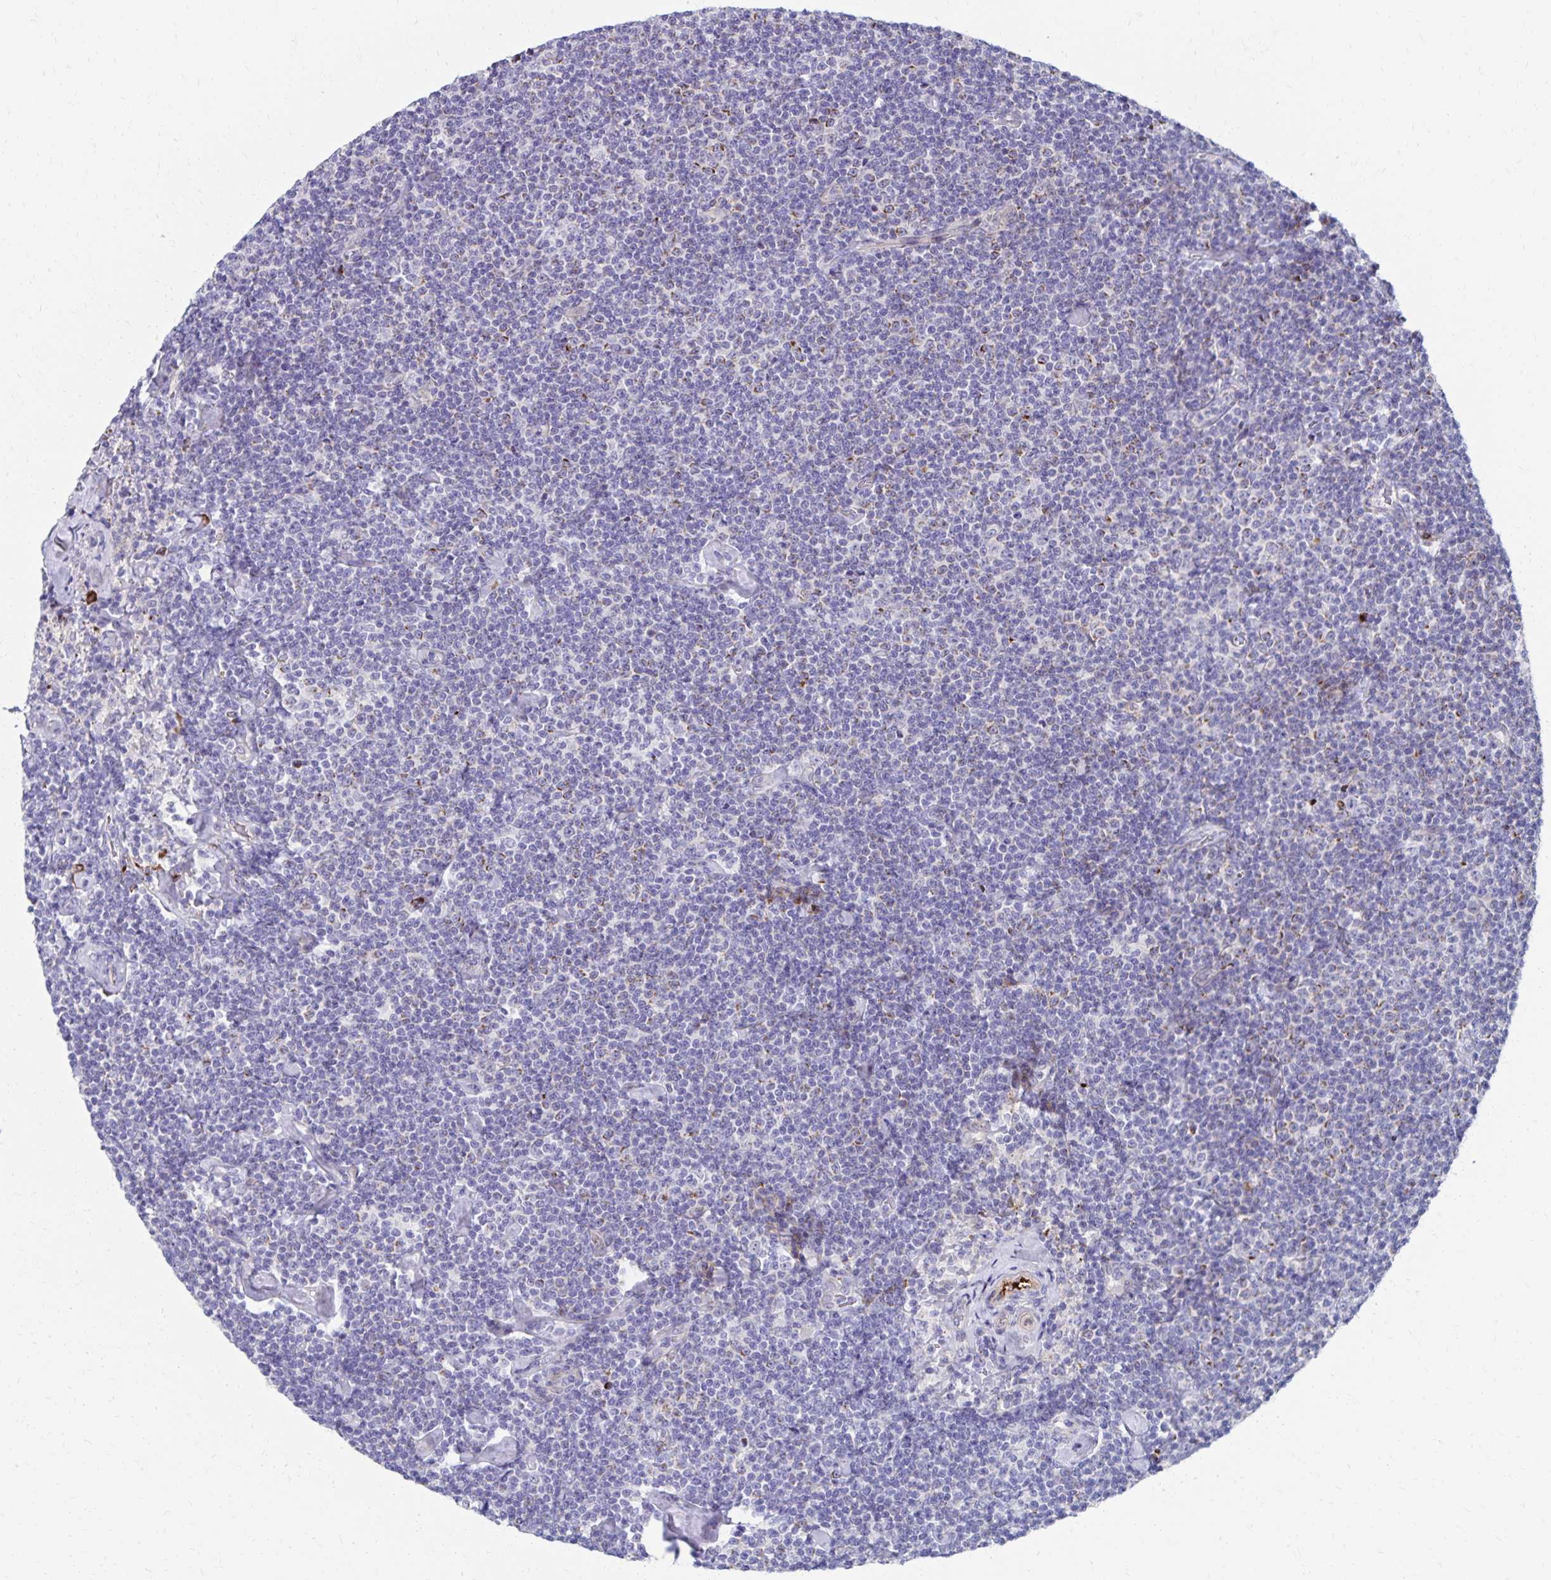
{"staining": {"intensity": "negative", "quantity": "none", "location": "none"}, "tissue": "lymphoma", "cell_type": "Tumor cells", "image_type": "cancer", "snomed": [{"axis": "morphology", "description": "Malignant lymphoma, non-Hodgkin's type, Low grade"}, {"axis": "topography", "description": "Lymph node"}], "caption": "Human lymphoma stained for a protein using IHC displays no expression in tumor cells.", "gene": "NECAP1", "patient": {"sex": "male", "age": 81}}